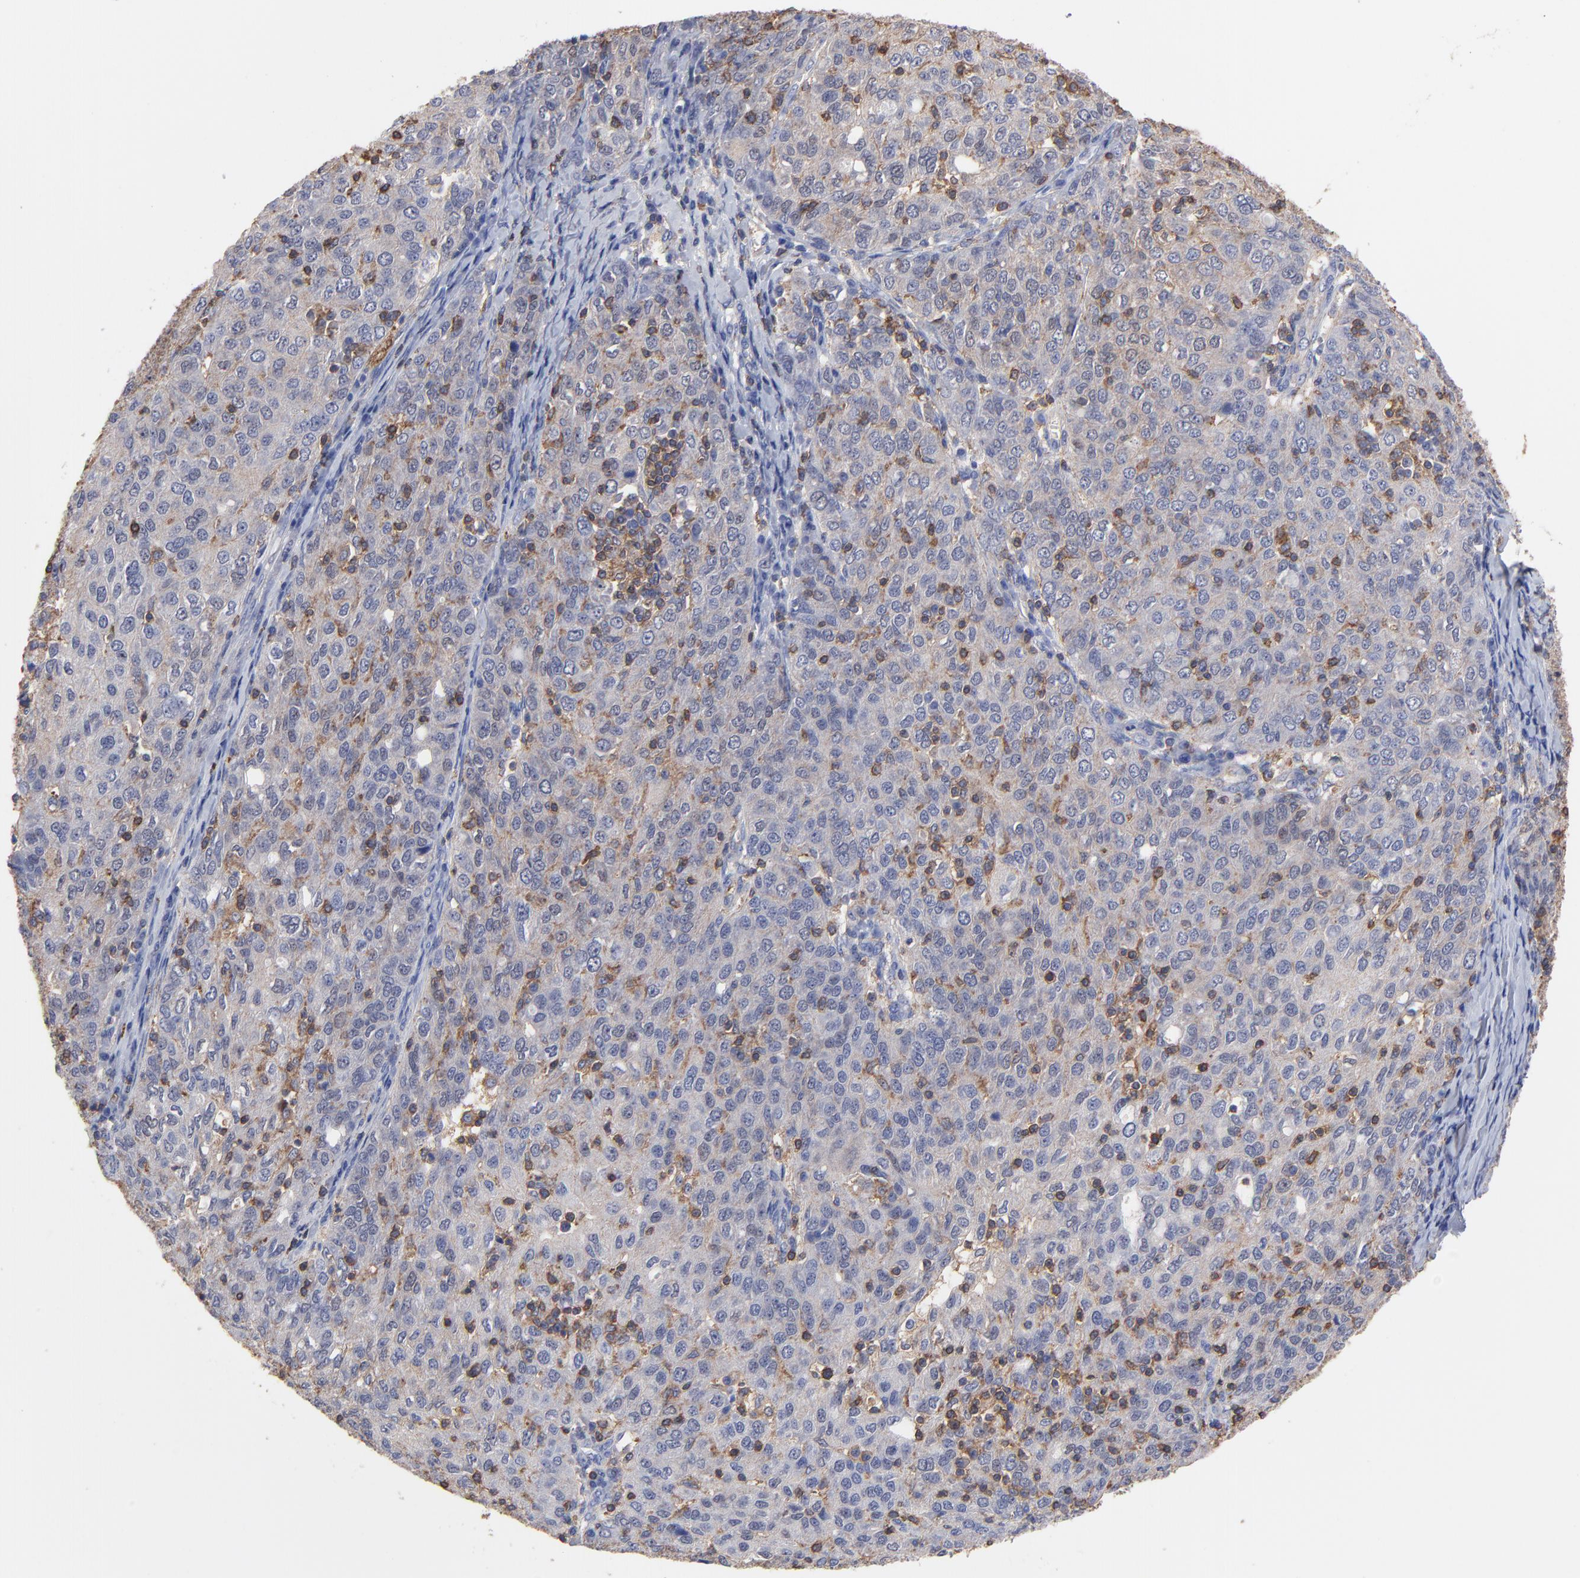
{"staining": {"intensity": "weak", "quantity": "25%-75%", "location": "cytoplasmic/membranous"}, "tissue": "ovarian cancer", "cell_type": "Tumor cells", "image_type": "cancer", "snomed": [{"axis": "morphology", "description": "Carcinoma, endometroid"}, {"axis": "topography", "description": "Ovary"}], "caption": "Brown immunohistochemical staining in ovarian cancer (endometroid carcinoma) demonstrates weak cytoplasmic/membranous positivity in approximately 25%-75% of tumor cells.", "gene": "ASL", "patient": {"sex": "female", "age": 50}}